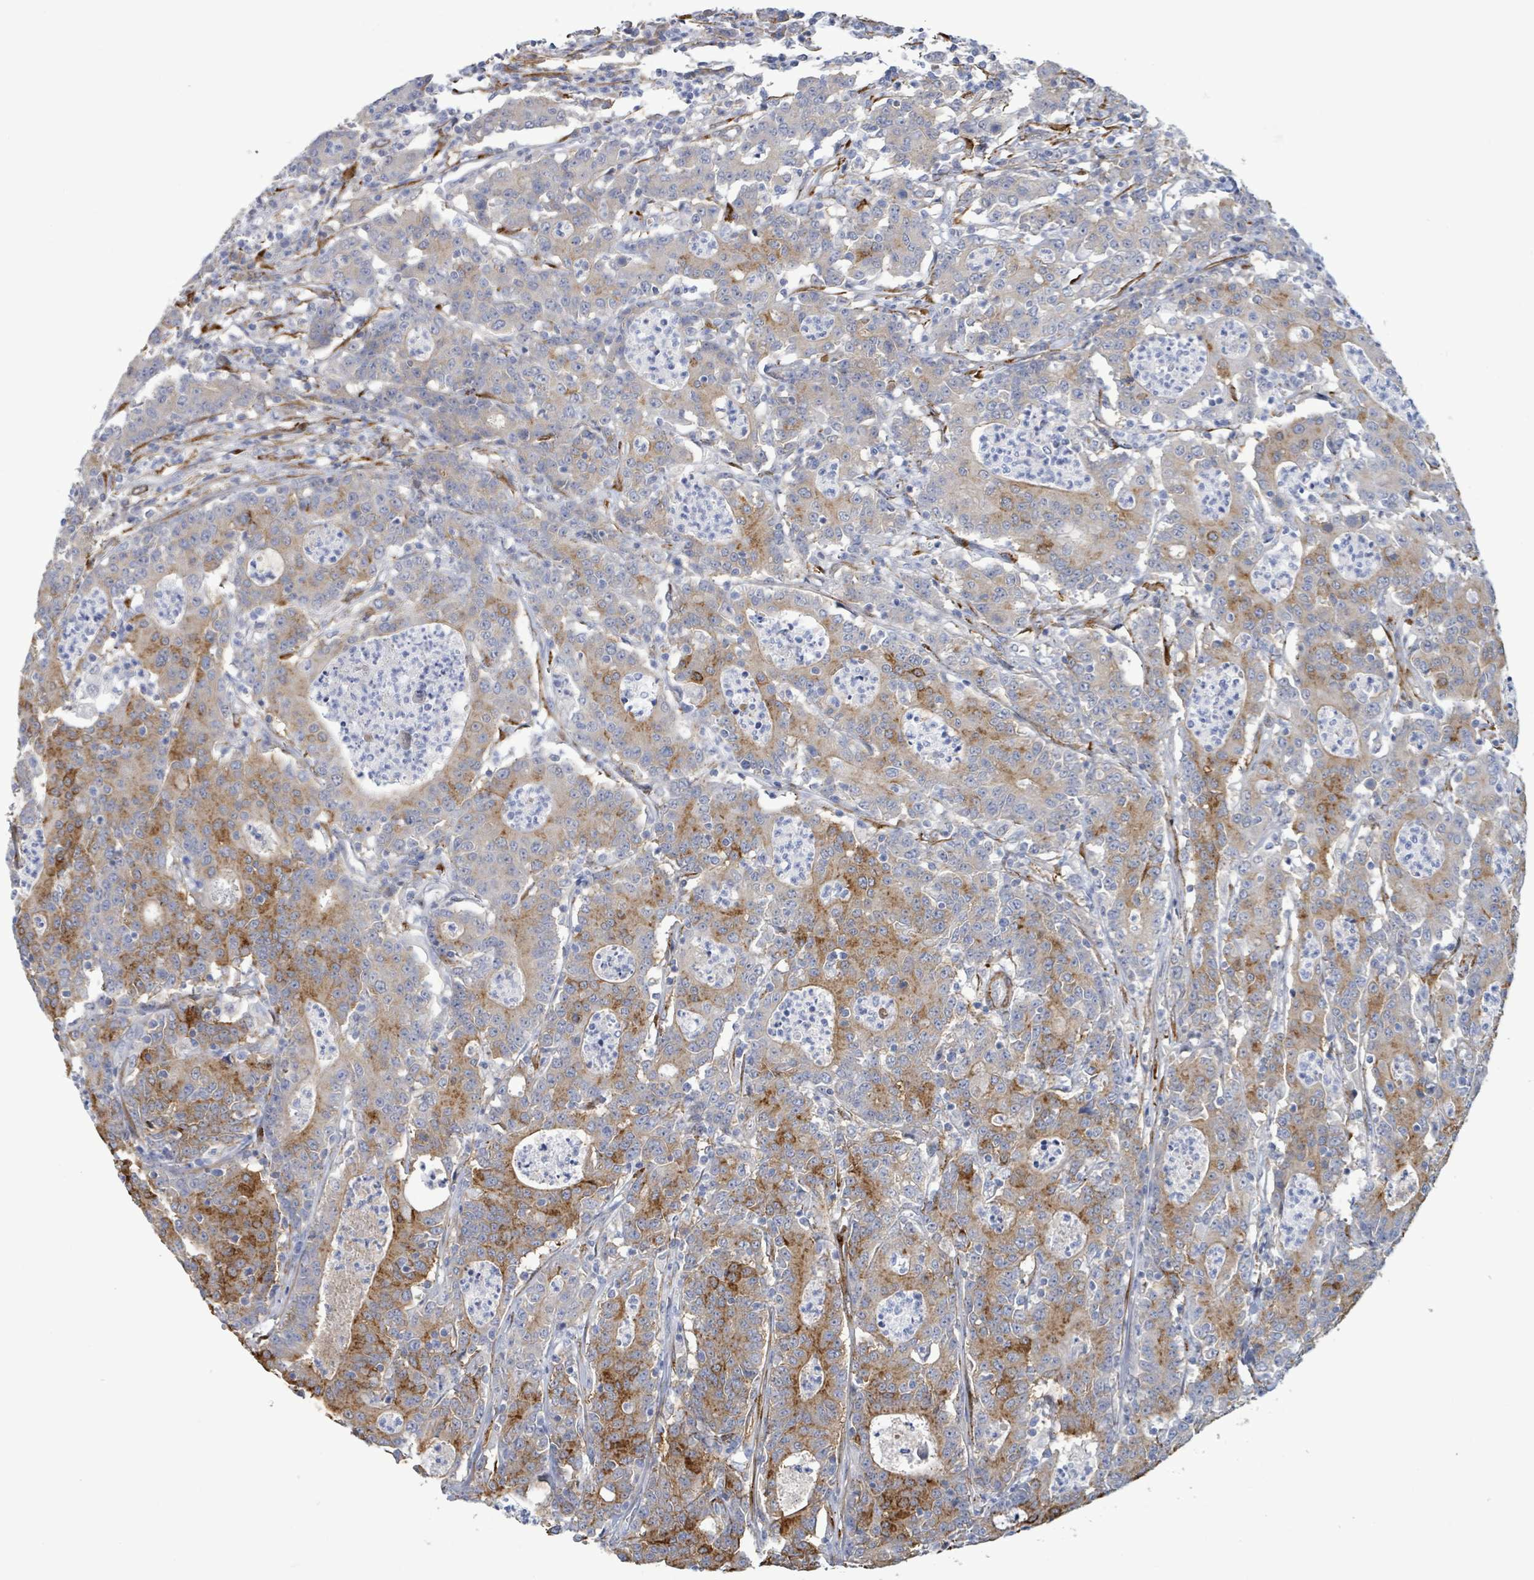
{"staining": {"intensity": "moderate", "quantity": "25%-75%", "location": "cytoplasmic/membranous"}, "tissue": "colorectal cancer", "cell_type": "Tumor cells", "image_type": "cancer", "snomed": [{"axis": "morphology", "description": "Adenocarcinoma, NOS"}, {"axis": "topography", "description": "Colon"}], "caption": "Colorectal adenocarcinoma stained for a protein displays moderate cytoplasmic/membranous positivity in tumor cells. Nuclei are stained in blue.", "gene": "DMRTC1B", "patient": {"sex": "male", "age": 83}}